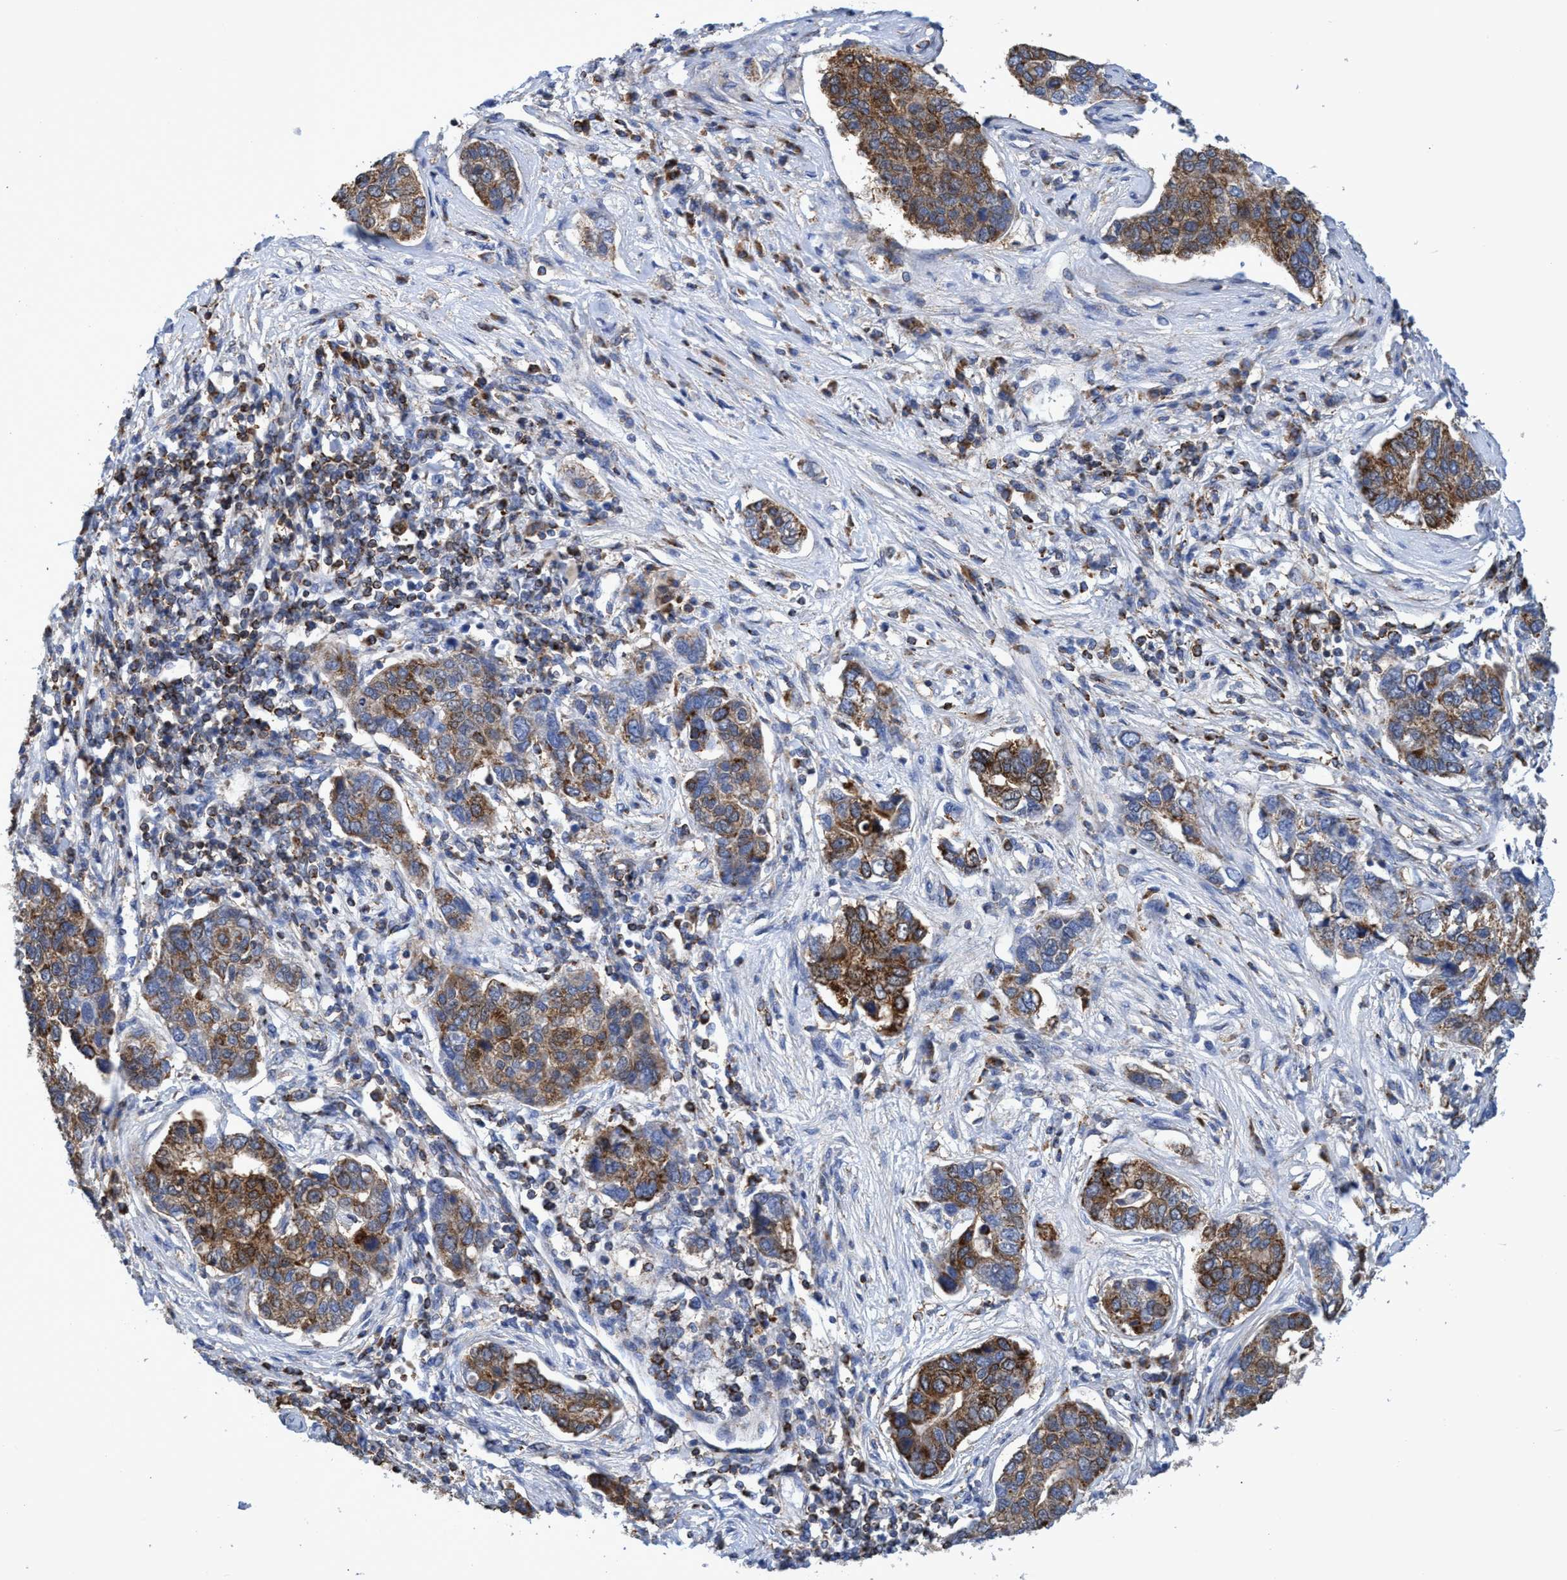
{"staining": {"intensity": "strong", "quantity": ">75%", "location": "cytoplasmic/membranous"}, "tissue": "pancreatic cancer", "cell_type": "Tumor cells", "image_type": "cancer", "snomed": [{"axis": "morphology", "description": "Adenocarcinoma, NOS"}, {"axis": "topography", "description": "Pancreas"}], "caption": "IHC histopathology image of neoplastic tissue: pancreatic adenocarcinoma stained using IHC shows high levels of strong protein expression localized specifically in the cytoplasmic/membranous of tumor cells, appearing as a cytoplasmic/membranous brown color.", "gene": "CRYZ", "patient": {"sex": "female", "age": 61}}